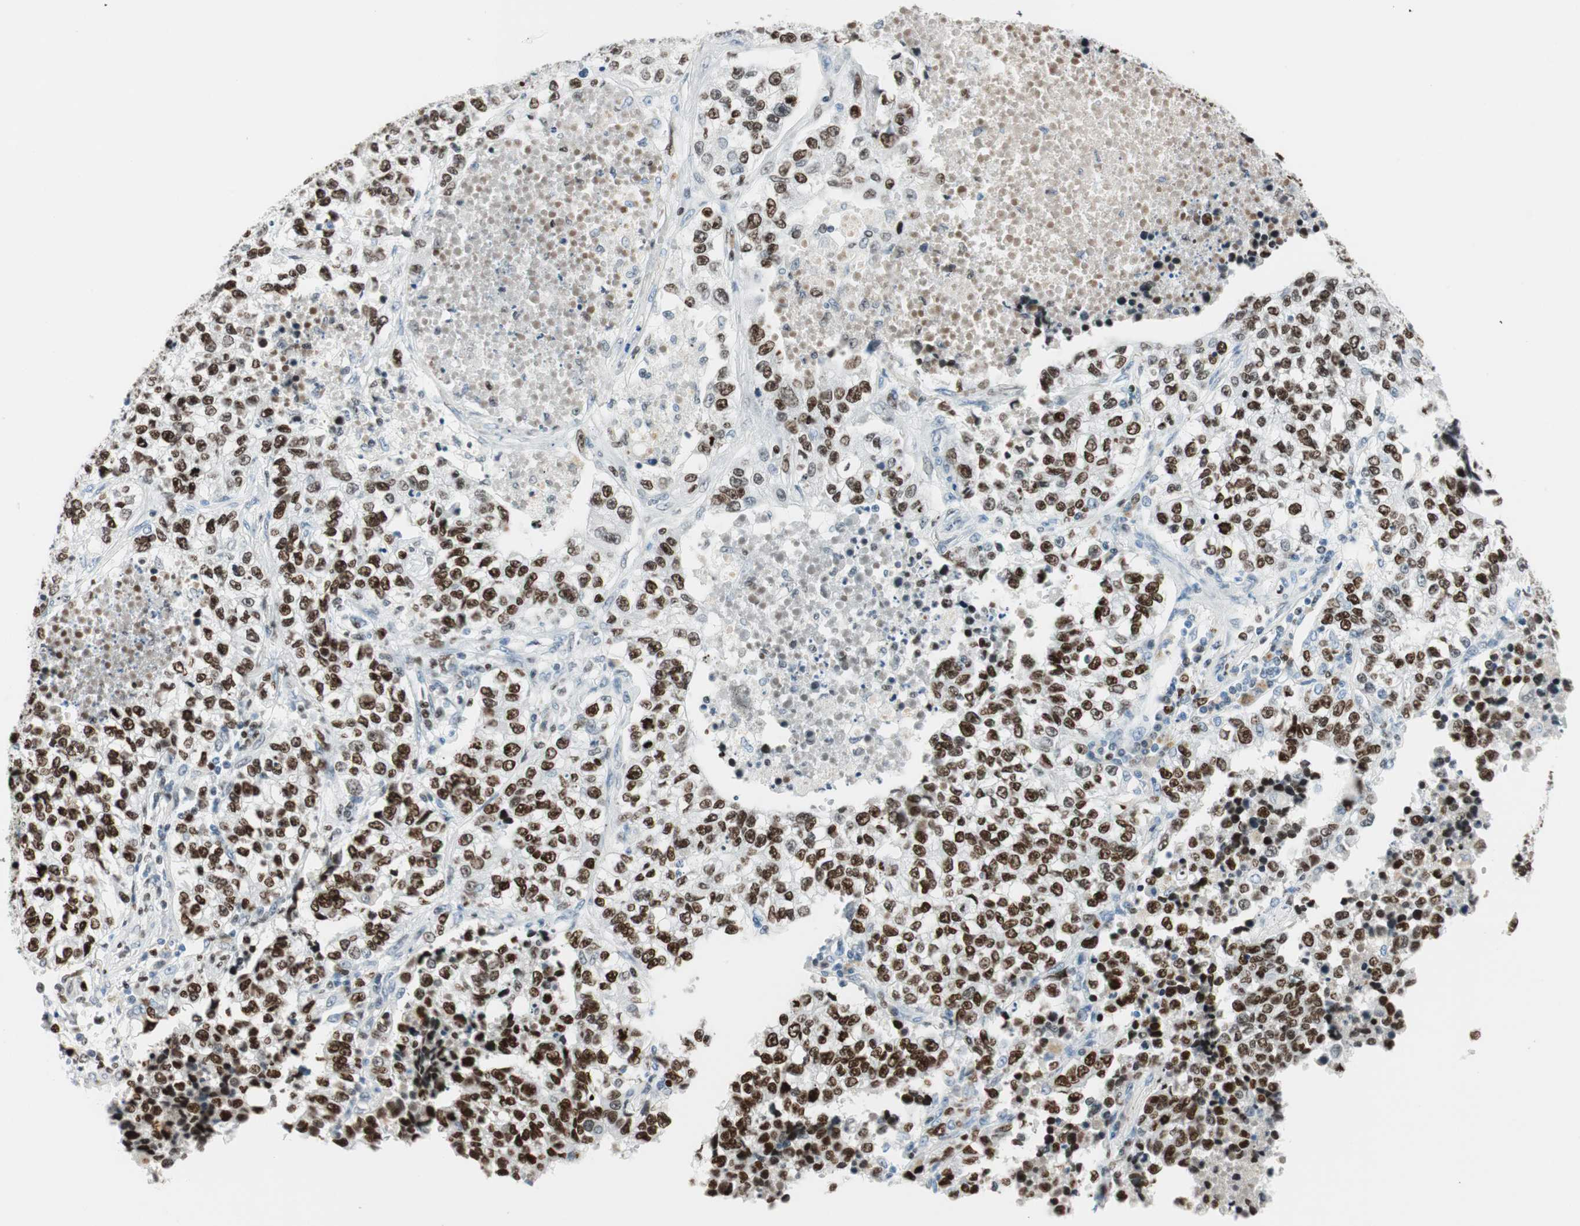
{"staining": {"intensity": "strong", "quantity": "25%-75%", "location": "nuclear"}, "tissue": "lung cancer", "cell_type": "Tumor cells", "image_type": "cancer", "snomed": [{"axis": "morphology", "description": "Adenocarcinoma, NOS"}, {"axis": "topography", "description": "Lung"}], "caption": "Protein expression analysis of human lung cancer reveals strong nuclear positivity in about 25%-75% of tumor cells. (Stains: DAB (3,3'-diaminobenzidine) in brown, nuclei in blue, Microscopy: brightfield microscopy at high magnification).", "gene": "EZH2", "patient": {"sex": "male", "age": 49}}